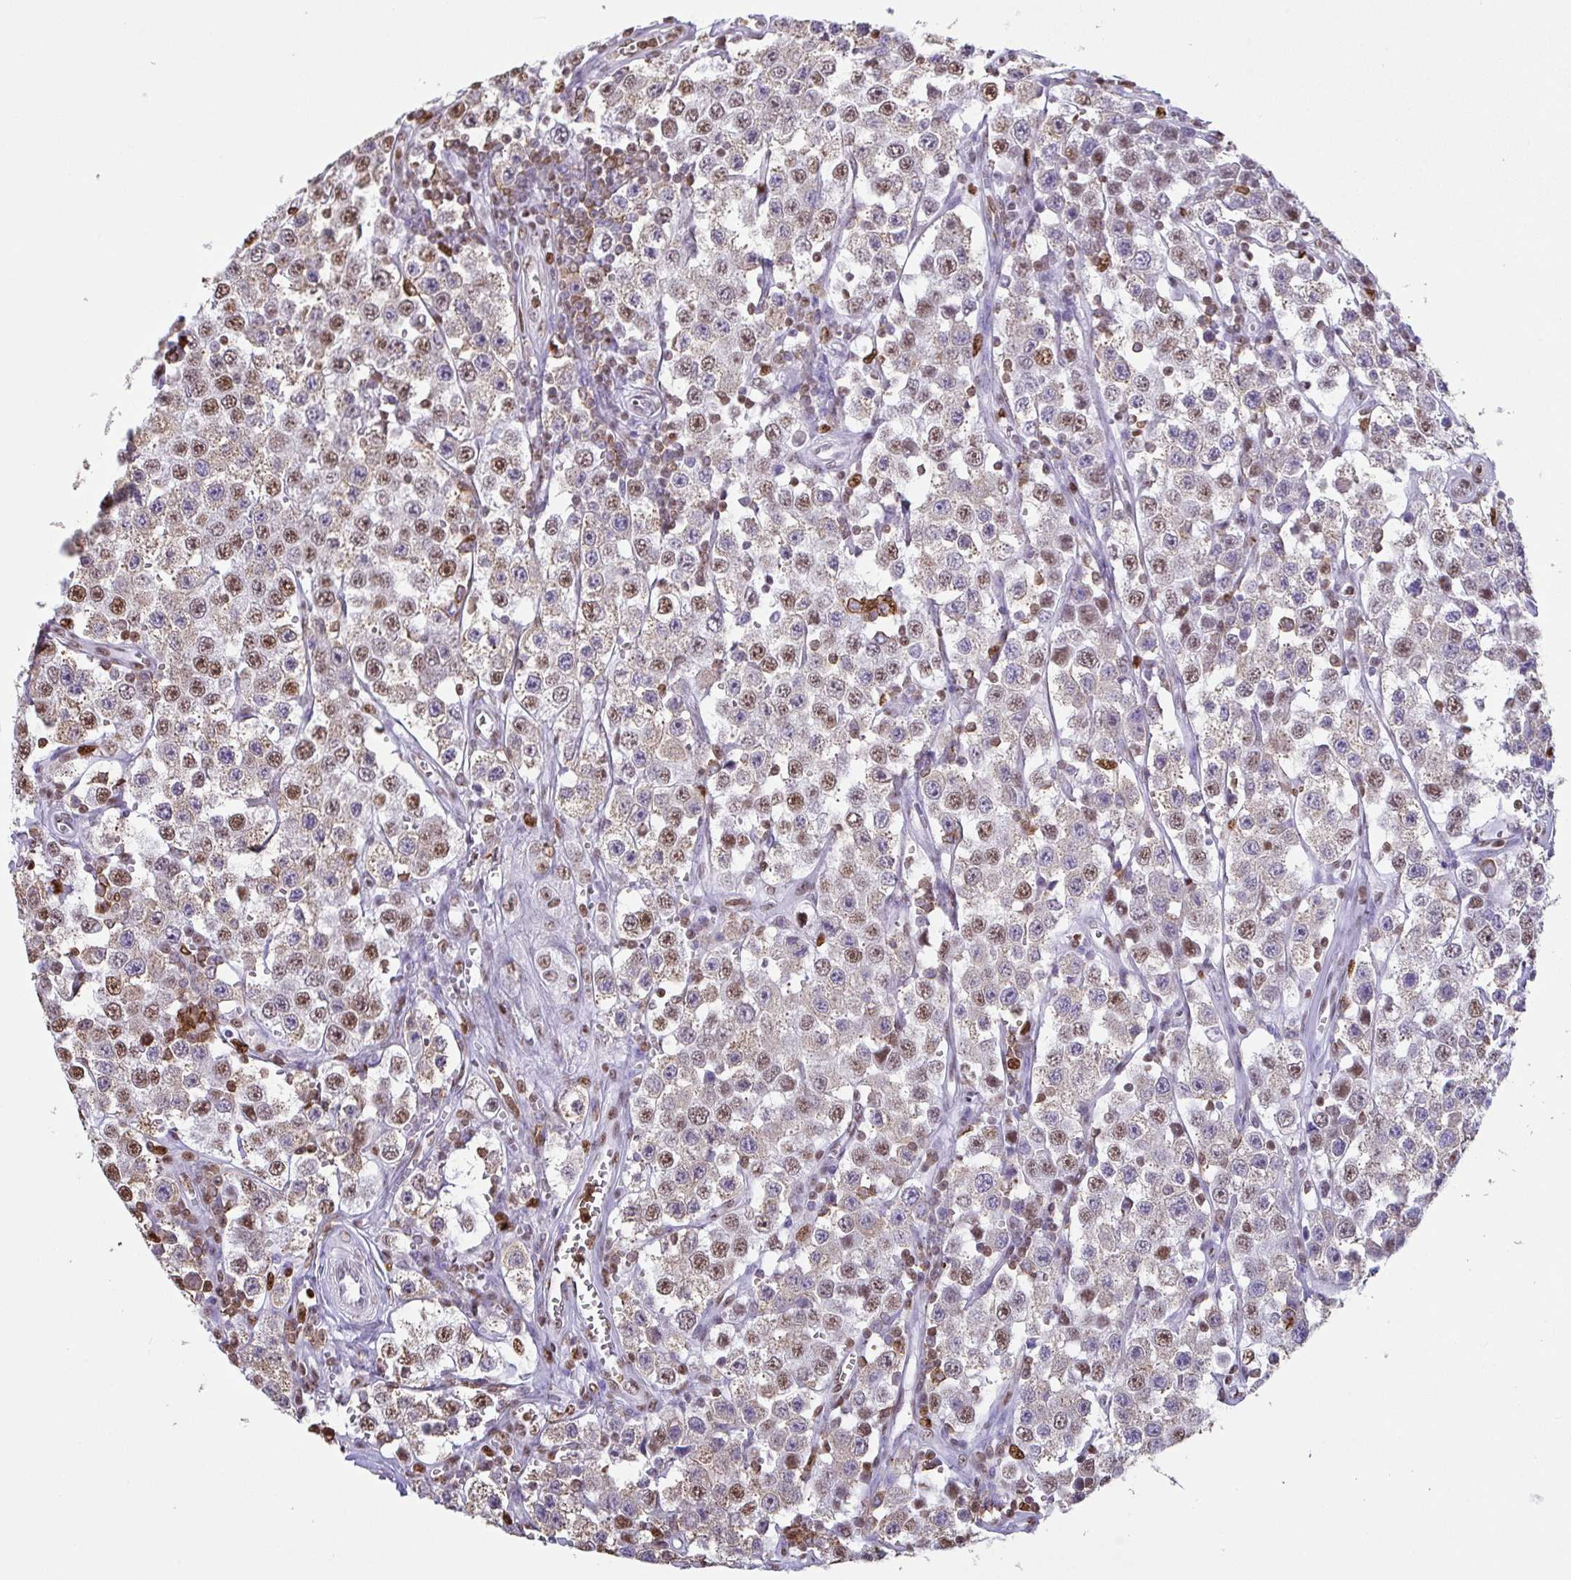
{"staining": {"intensity": "moderate", "quantity": "25%-75%", "location": "nuclear"}, "tissue": "testis cancer", "cell_type": "Tumor cells", "image_type": "cancer", "snomed": [{"axis": "morphology", "description": "Seminoma, NOS"}, {"axis": "topography", "description": "Testis"}], "caption": "There is medium levels of moderate nuclear positivity in tumor cells of testis cancer (seminoma), as demonstrated by immunohistochemical staining (brown color).", "gene": "BTBD10", "patient": {"sex": "male", "age": 34}}